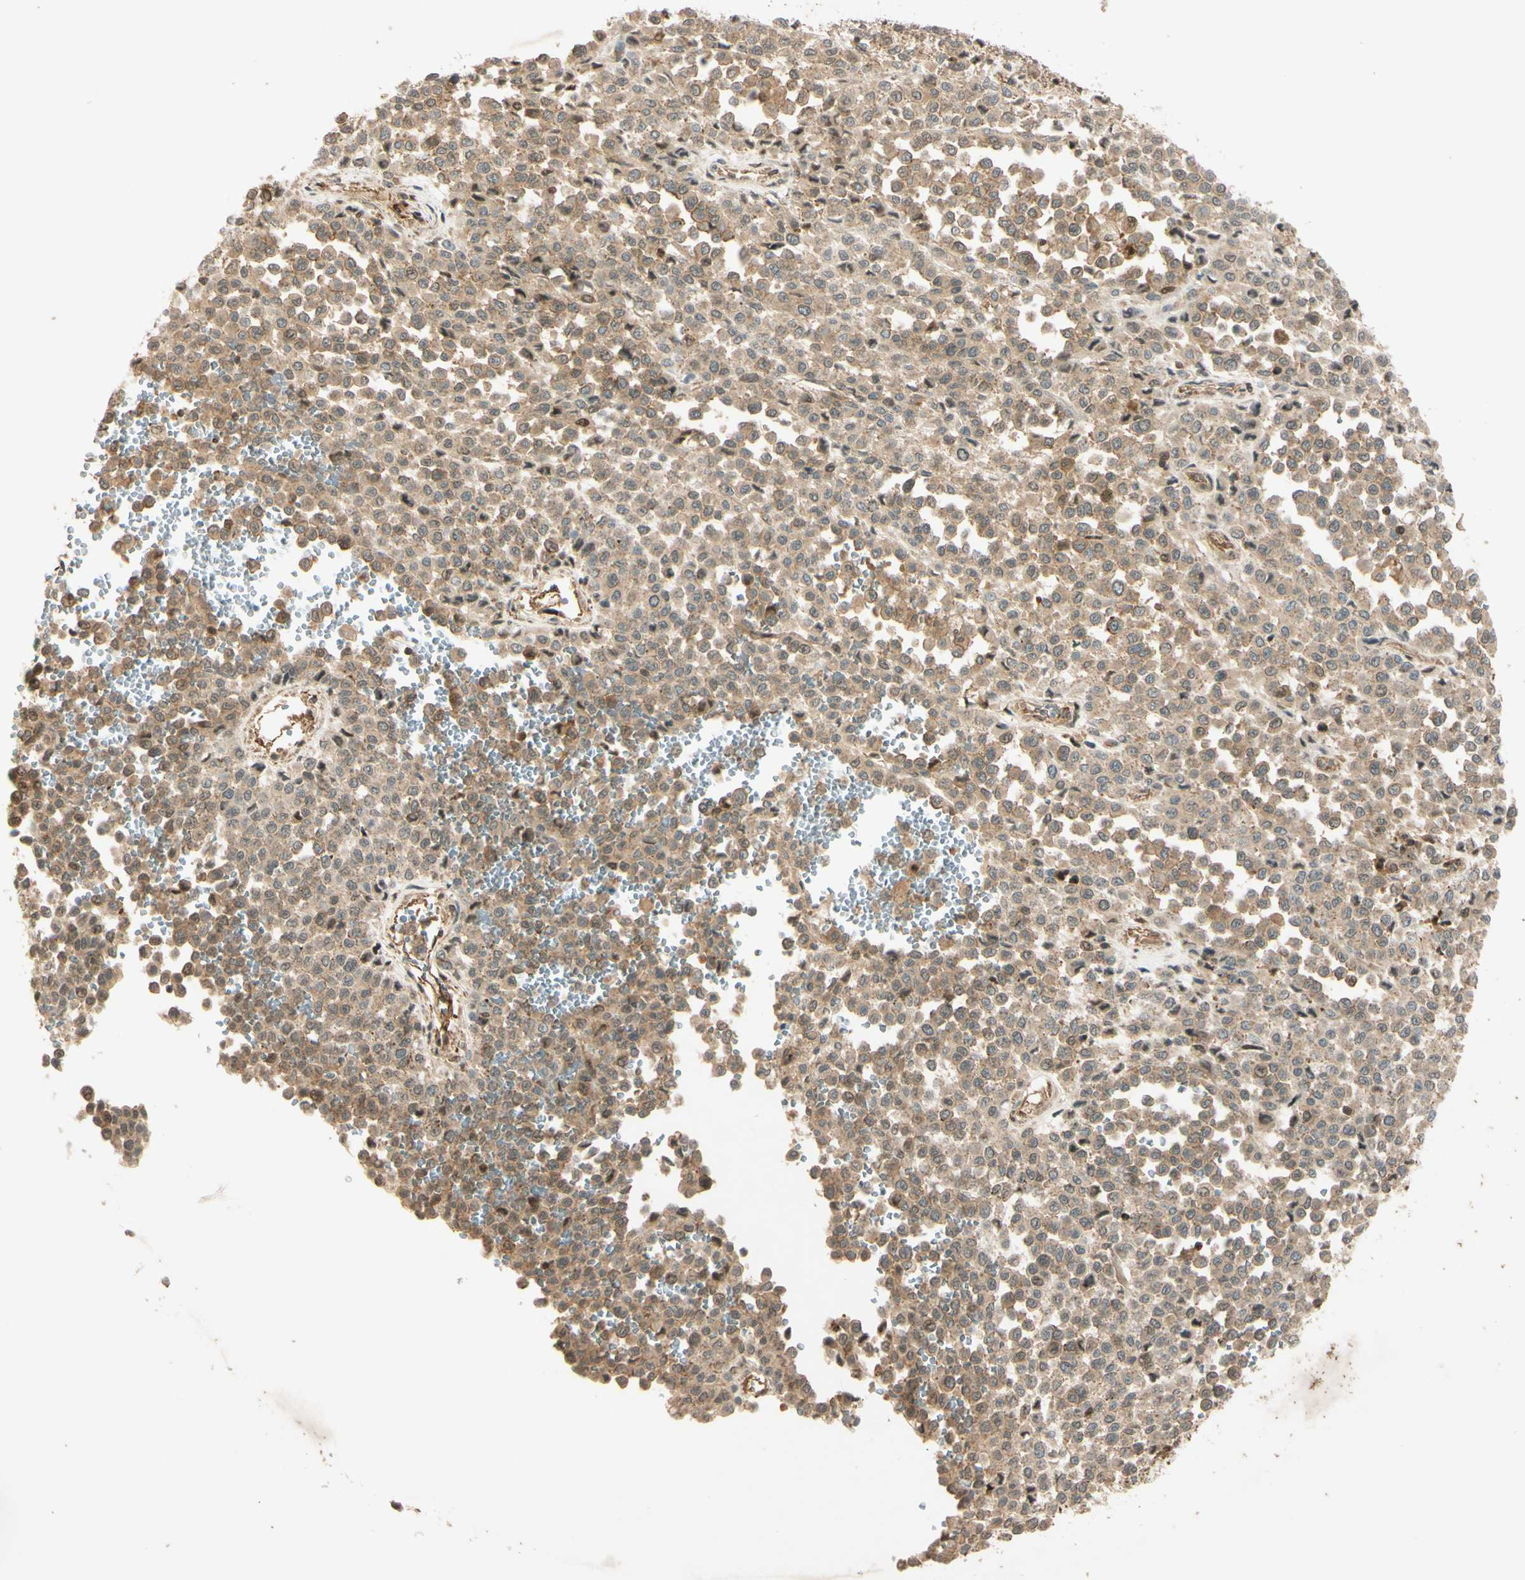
{"staining": {"intensity": "moderate", "quantity": ">75%", "location": "cytoplasmic/membranous"}, "tissue": "melanoma", "cell_type": "Tumor cells", "image_type": "cancer", "snomed": [{"axis": "morphology", "description": "Malignant melanoma, Metastatic site"}, {"axis": "topography", "description": "Pancreas"}], "caption": "Immunohistochemistry (IHC) histopathology image of neoplastic tissue: human melanoma stained using IHC reveals medium levels of moderate protein expression localized specifically in the cytoplasmic/membranous of tumor cells, appearing as a cytoplasmic/membranous brown color.", "gene": "EPHA8", "patient": {"sex": "female", "age": 30}}